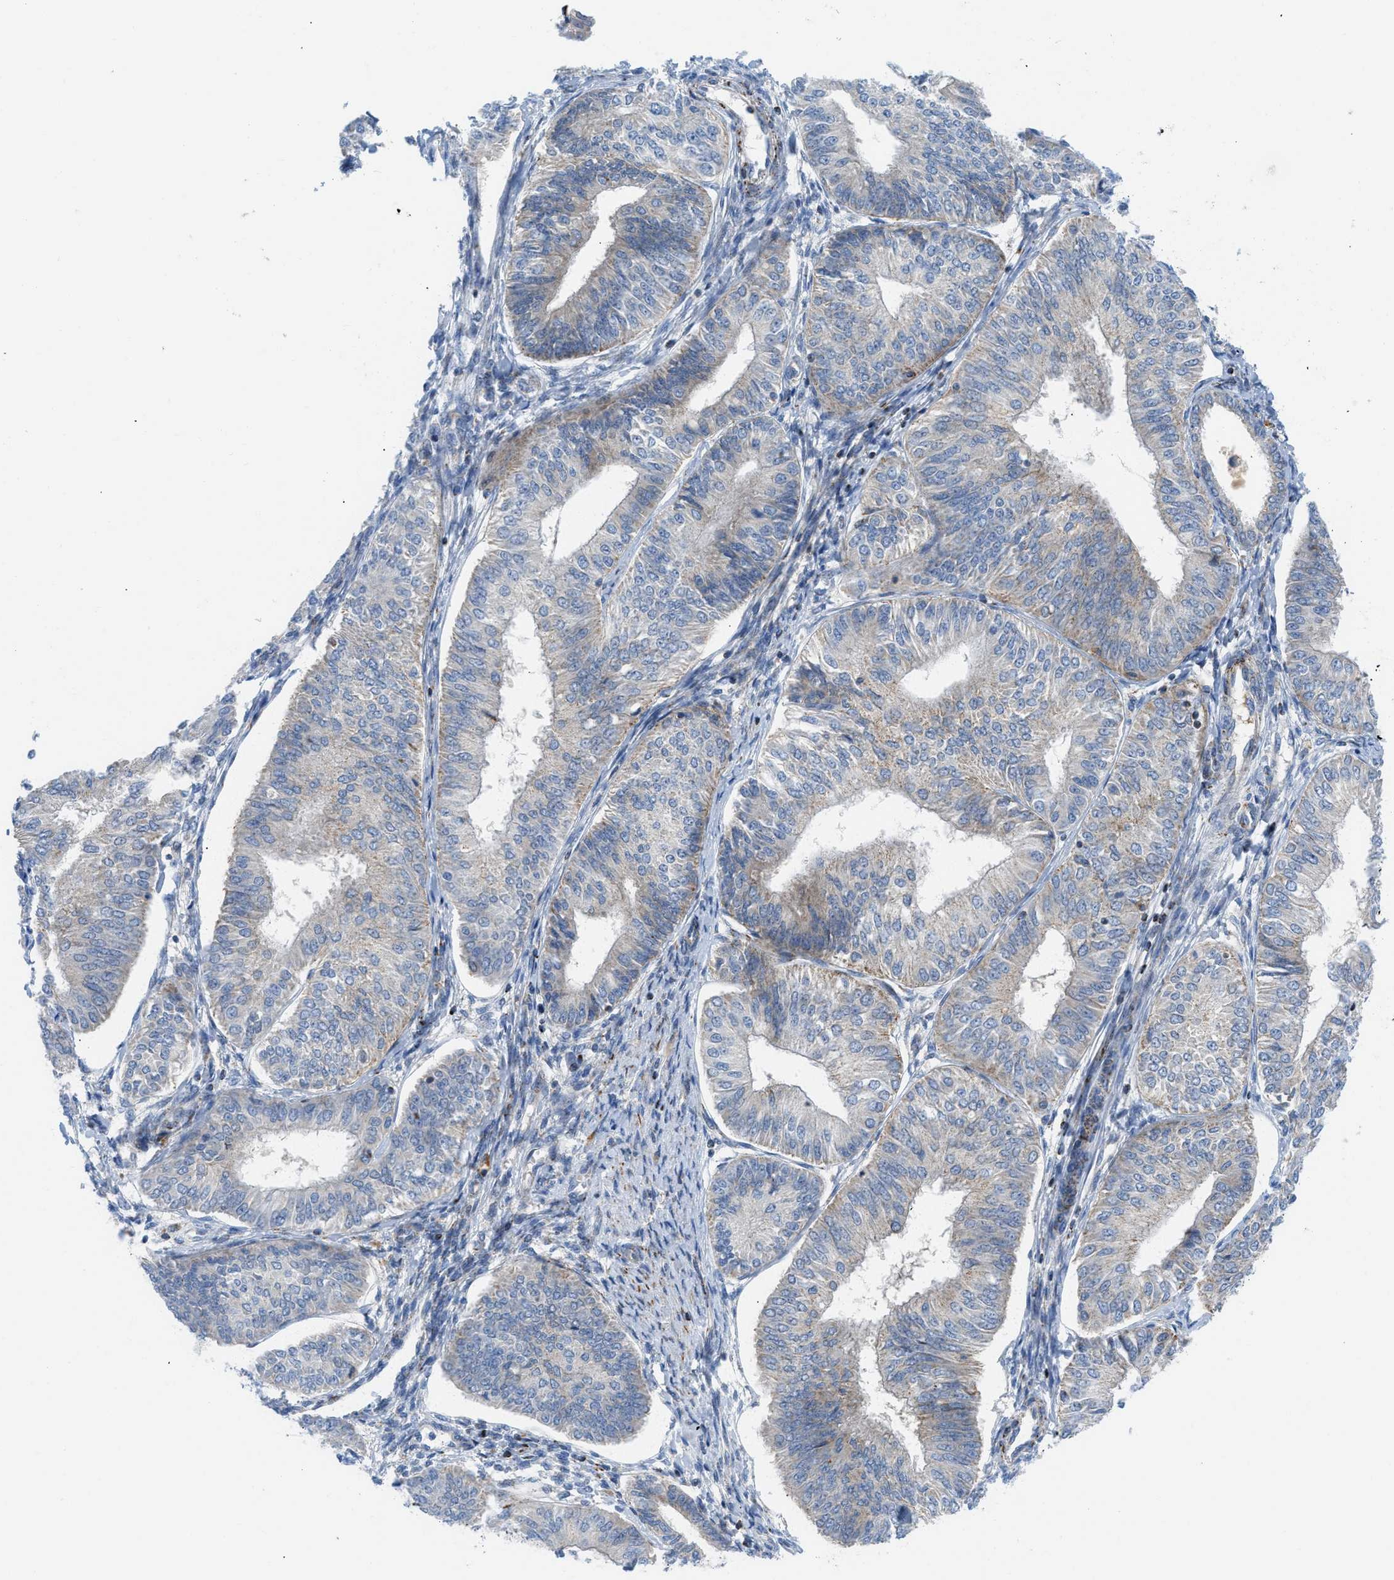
{"staining": {"intensity": "weak", "quantity": "<25%", "location": "cytoplasmic/membranous"}, "tissue": "endometrial cancer", "cell_type": "Tumor cells", "image_type": "cancer", "snomed": [{"axis": "morphology", "description": "Adenocarcinoma, NOS"}, {"axis": "topography", "description": "Endometrium"}], "caption": "This micrograph is of endometrial cancer stained with immunohistochemistry to label a protein in brown with the nuclei are counter-stained blue. There is no positivity in tumor cells.", "gene": "RBBP9", "patient": {"sex": "female", "age": 58}}